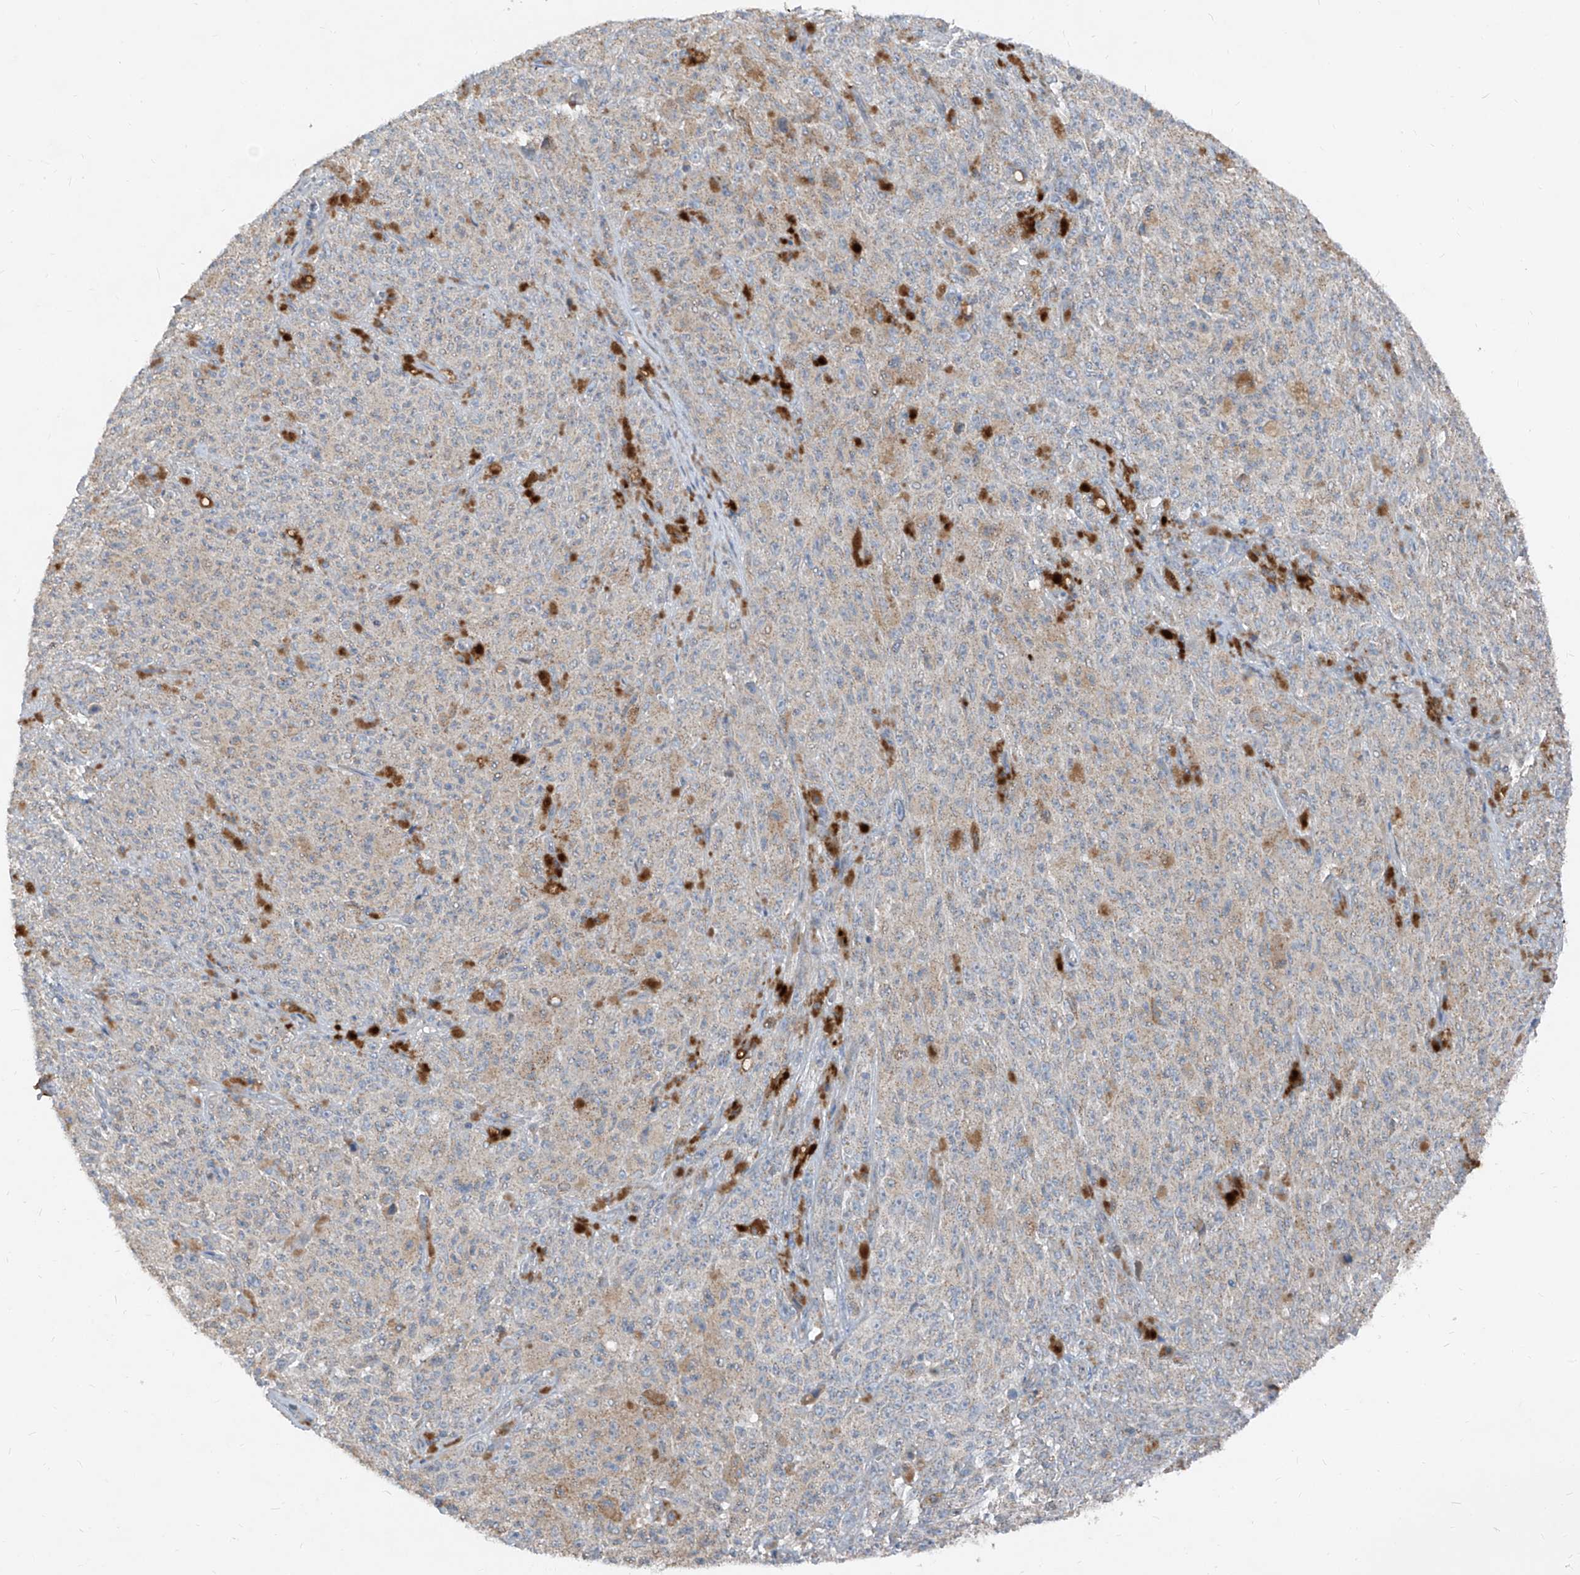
{"staining": {"intensity": "weak", "quantity": "<25%", "location": "cytoplasmic/membranous"}, "tissue": "melanoma", "cell_type": "Tumor cells", "image_type": "cancer", "snomed": [{"axis": "morphology", "description": "Malignant melanoma, NOS"}, {"axis": "topography", "description": "Skin"}], "caption": "Protein analysis of melanoma exhibits no significant staining in tumor cells.", "gene": "ABCD3", "patient": {"sex": "female", "age": 82}}